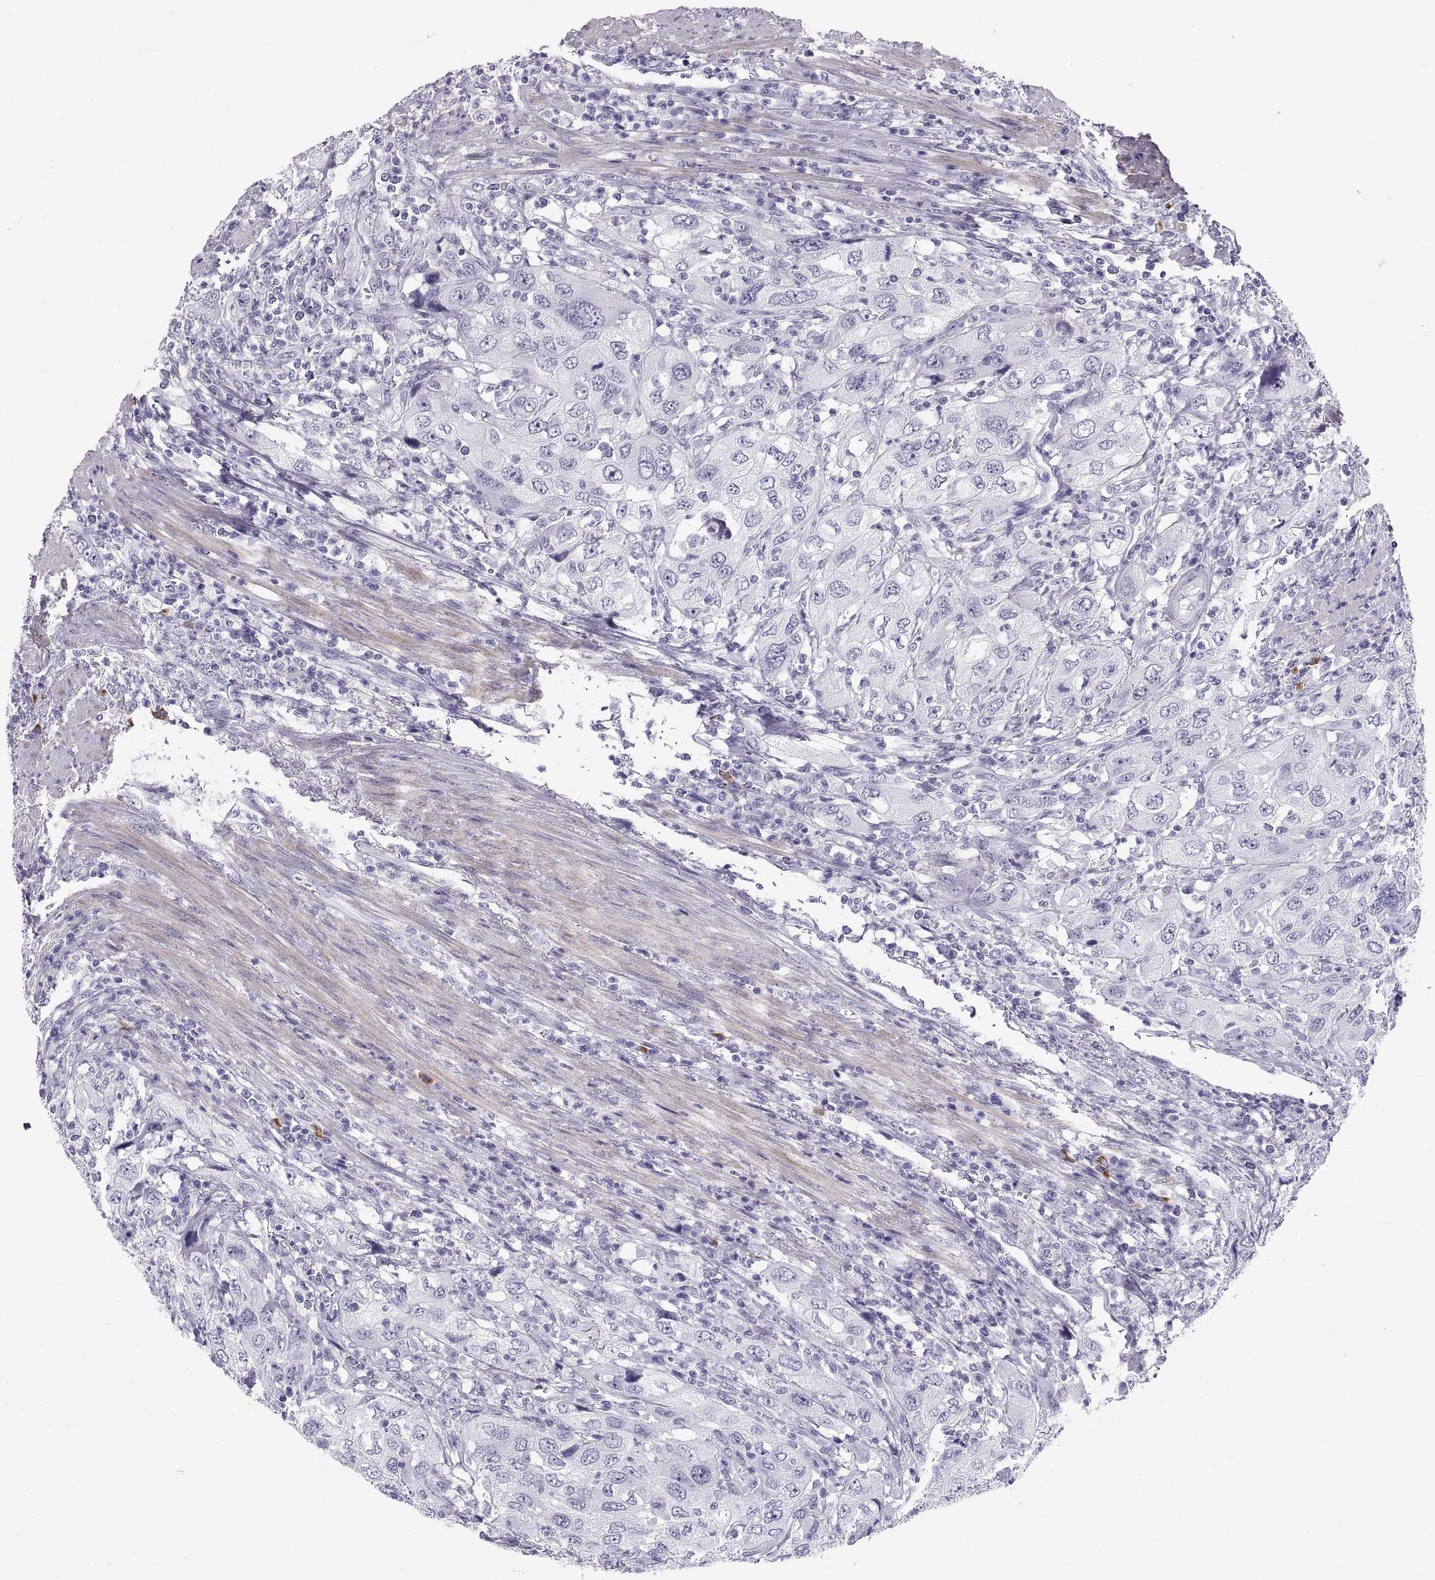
{"staining": {"intensity": "negative", "quantity": "none", "location": "none"}, "tissue": "urothelial cancer", "cell_type": "Tumor cells", "image_type": "cancer", "snomed": [{"axis": "morphology", "description": "Urothelial carcinoma, High grade"}, {"axis": "topography", "description": "Urinary bladder"}], "caption": "High power microscopy histopathology image of an immunohistochemistry photomicrograph of urothelial cancer, revealing no significant positivity in tumor cells.", "gene": "CT47A10", "patient": {"sex": "male", "age": 76}}